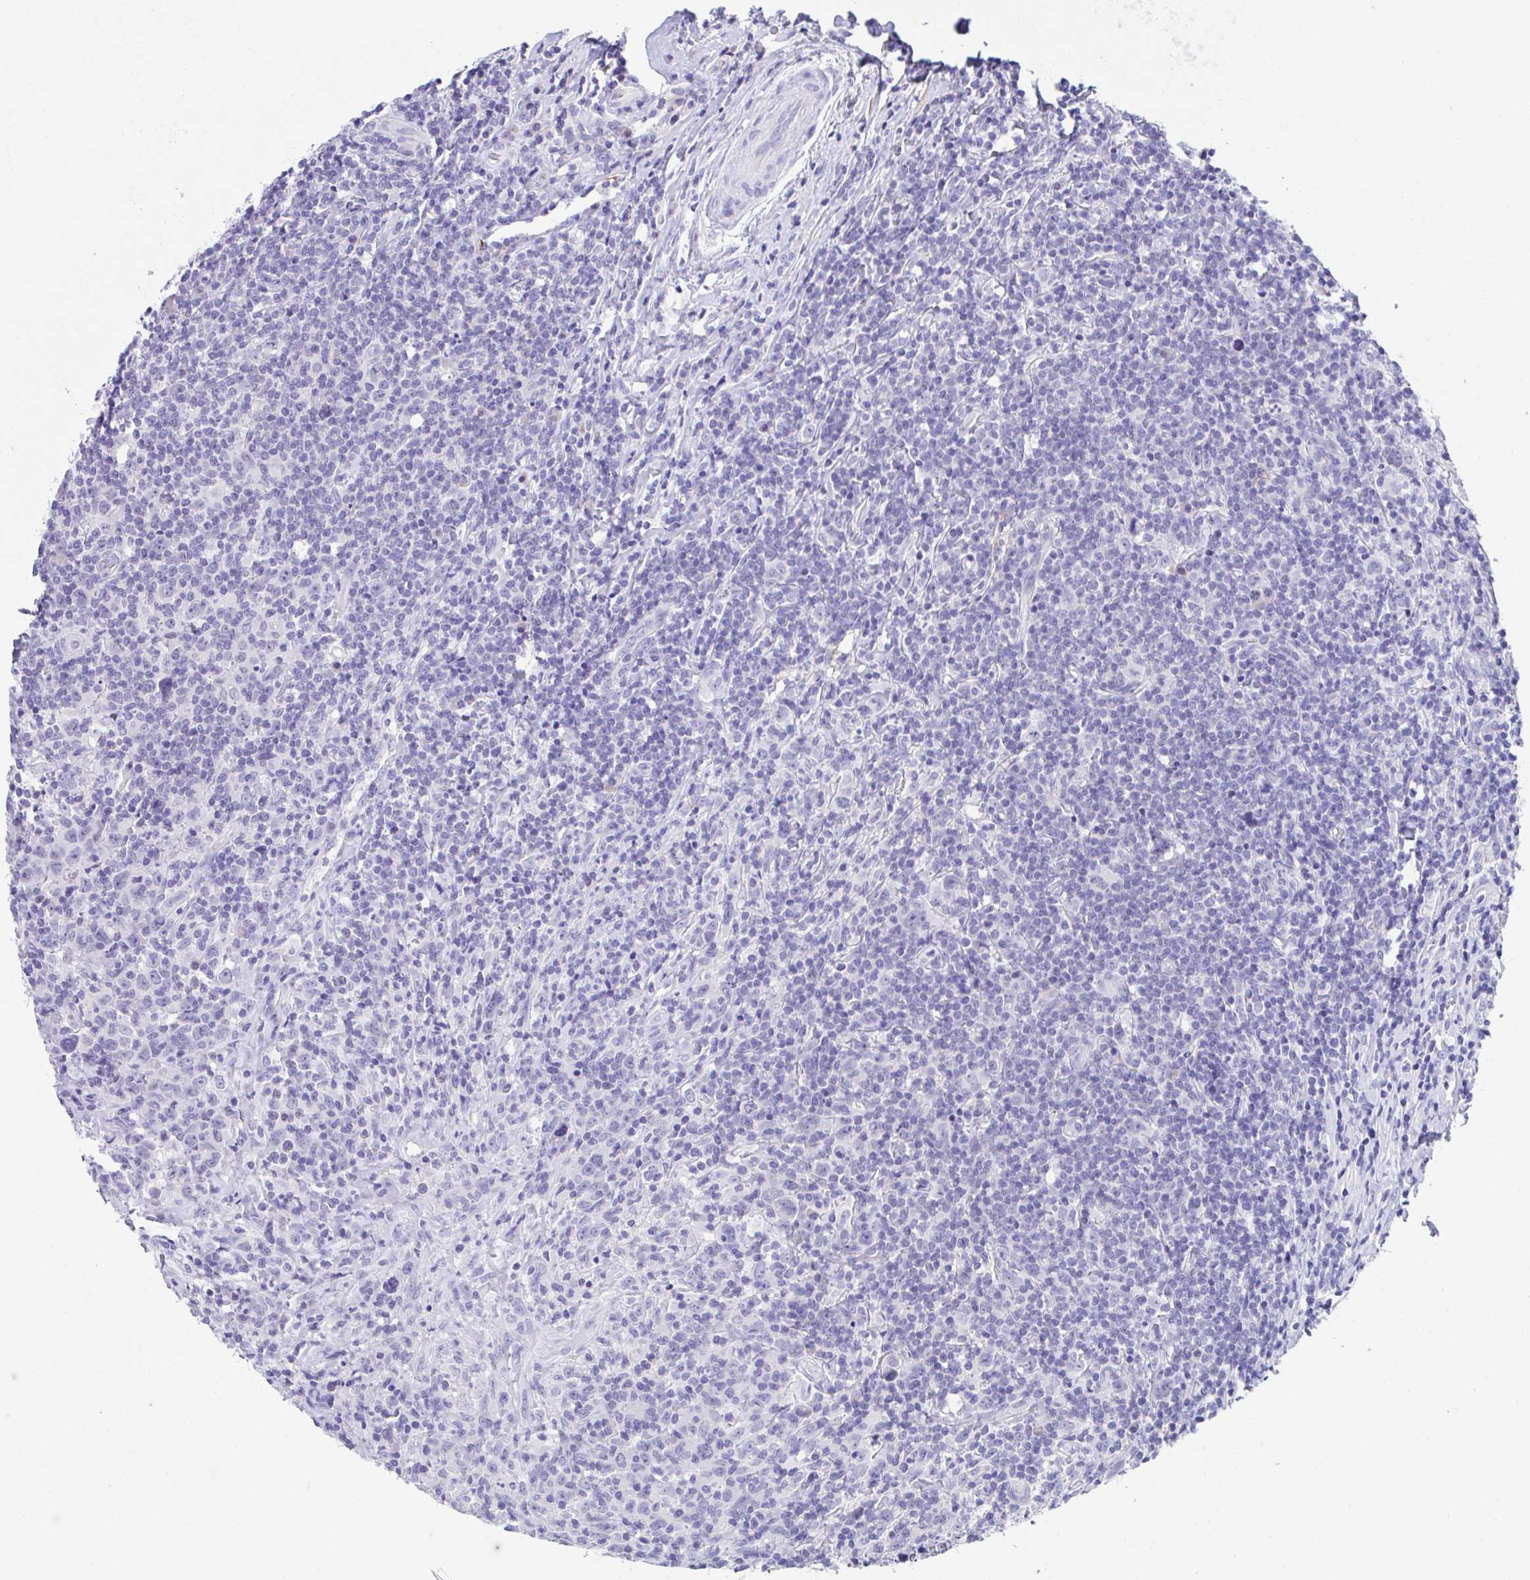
{"staining": {"intensity": "negative", "quantity": "none", "location": "none"}, "tissue": "lymphoma", "cell_type": "Tumor cells", "image_type": "cancer", "snomed": [{"axis": "morphology", "description": "Hodgkin's disease, NOS"}, {"axis": "topography", "description": "Lymph node"}], "caption": "High magnification brightfield microscopy of lymphoma stained with DAB (3,3'-diaminobenzidine) (brown) and counterstained with hematoxylin (blue): tumor cells show no significant expression.", "gene": "HACD4", "patient": {"sex": "female", "age": 18}}